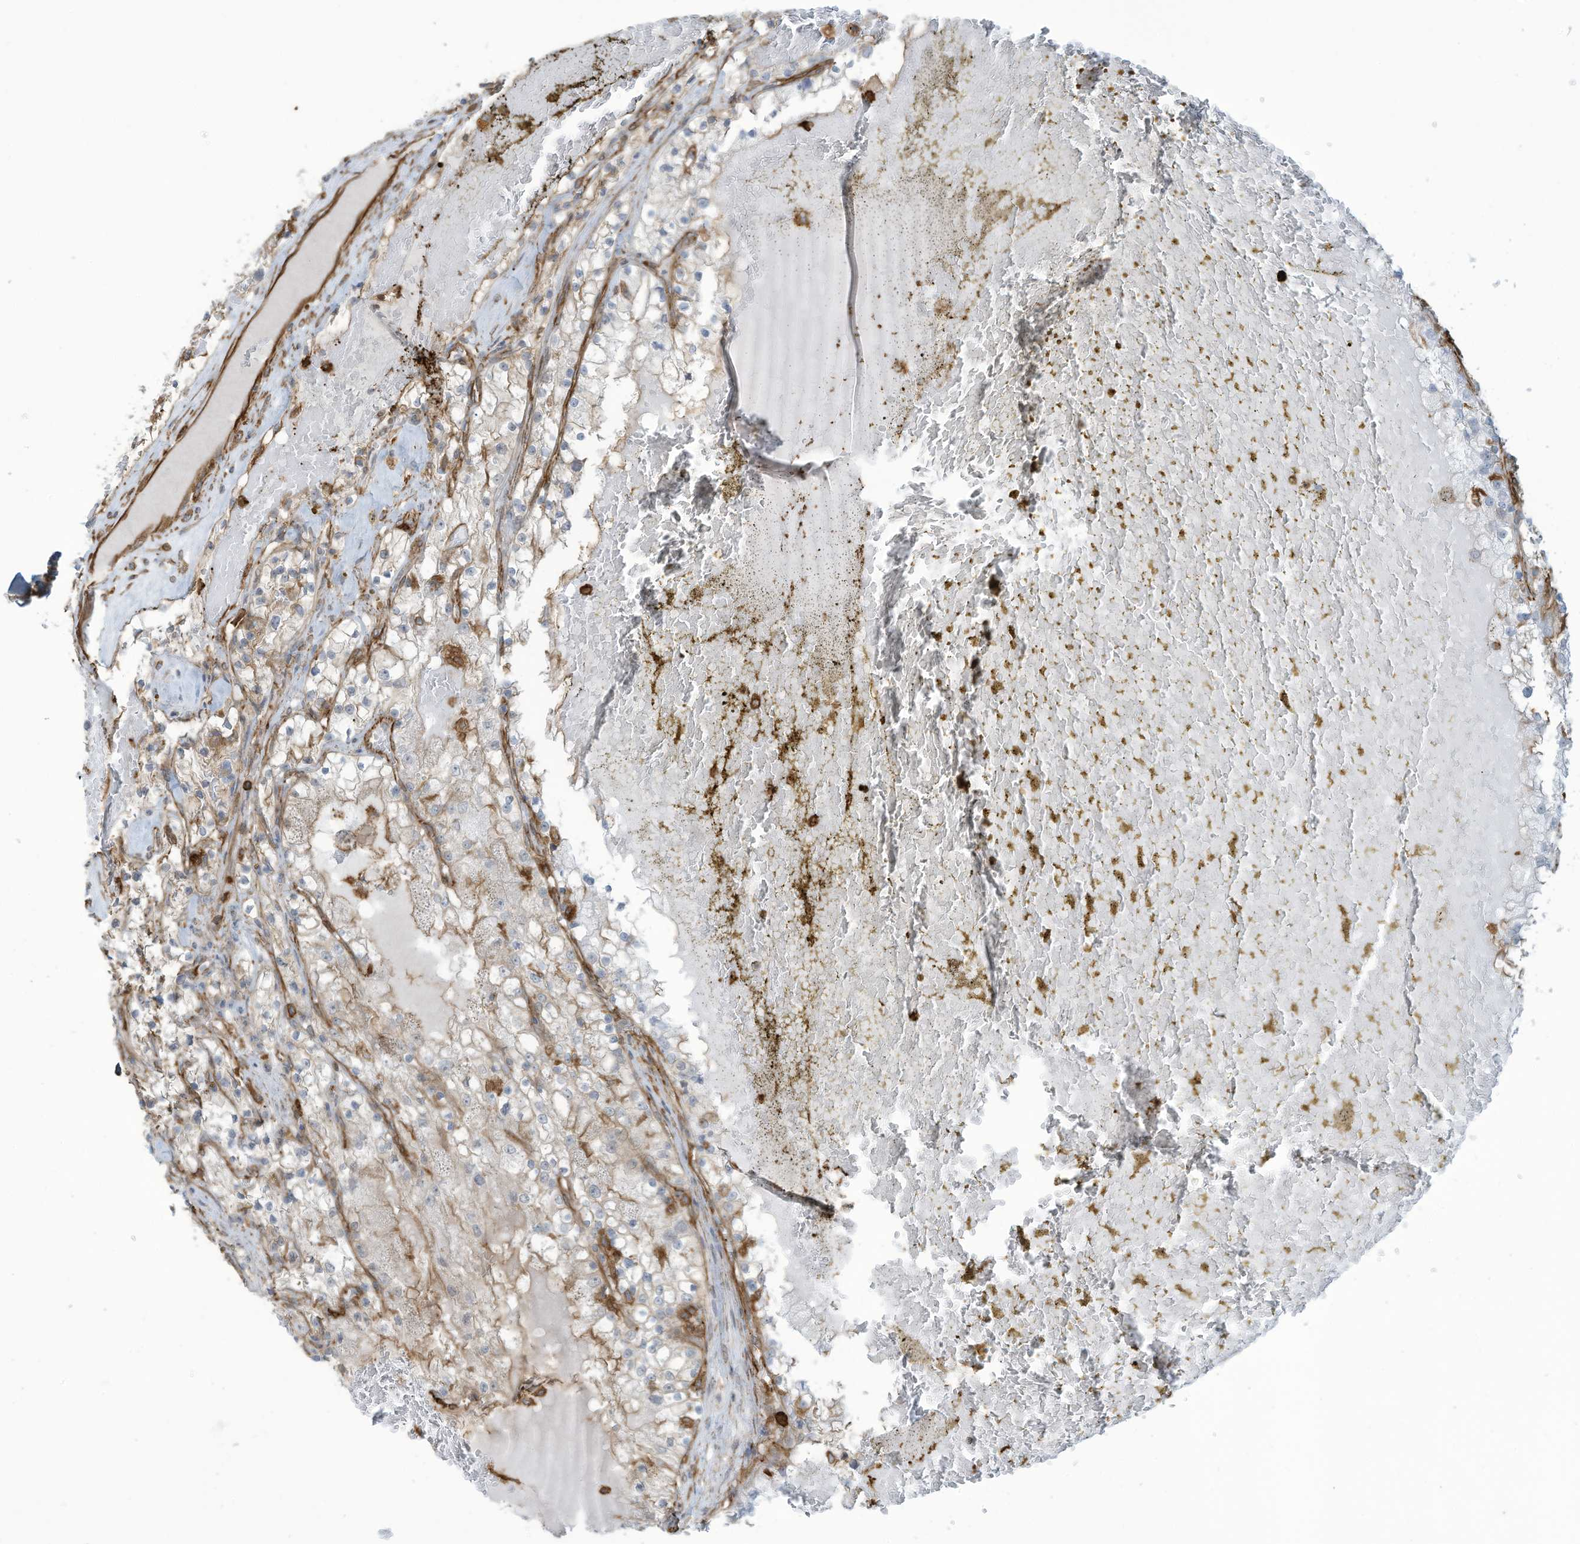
{"staining": {"intensity": "moderate", "quantity": "<25%", "location": "cytoplasmic/membranous"}, "tissue": "renal cancer", "cell_type": "Tumor cells", "image_type": "cancer", "snomed": [{"axis": "morphology", "description": "Normal tissue, NOS"}, {"axis": "morphology", "description": "Adenocarcinoma, NOS"}, {"axis": "topography", "description": "Kidney"}], "caption": "Immunohistochemistry (DAB) staining of human renal cancer demonstrates moderate cytoplasmic/membranous protein positivity in approximately <25% of tumor cells.", "gene": "SLC9A2", "patient": {"sex": "male", "age": 68}}